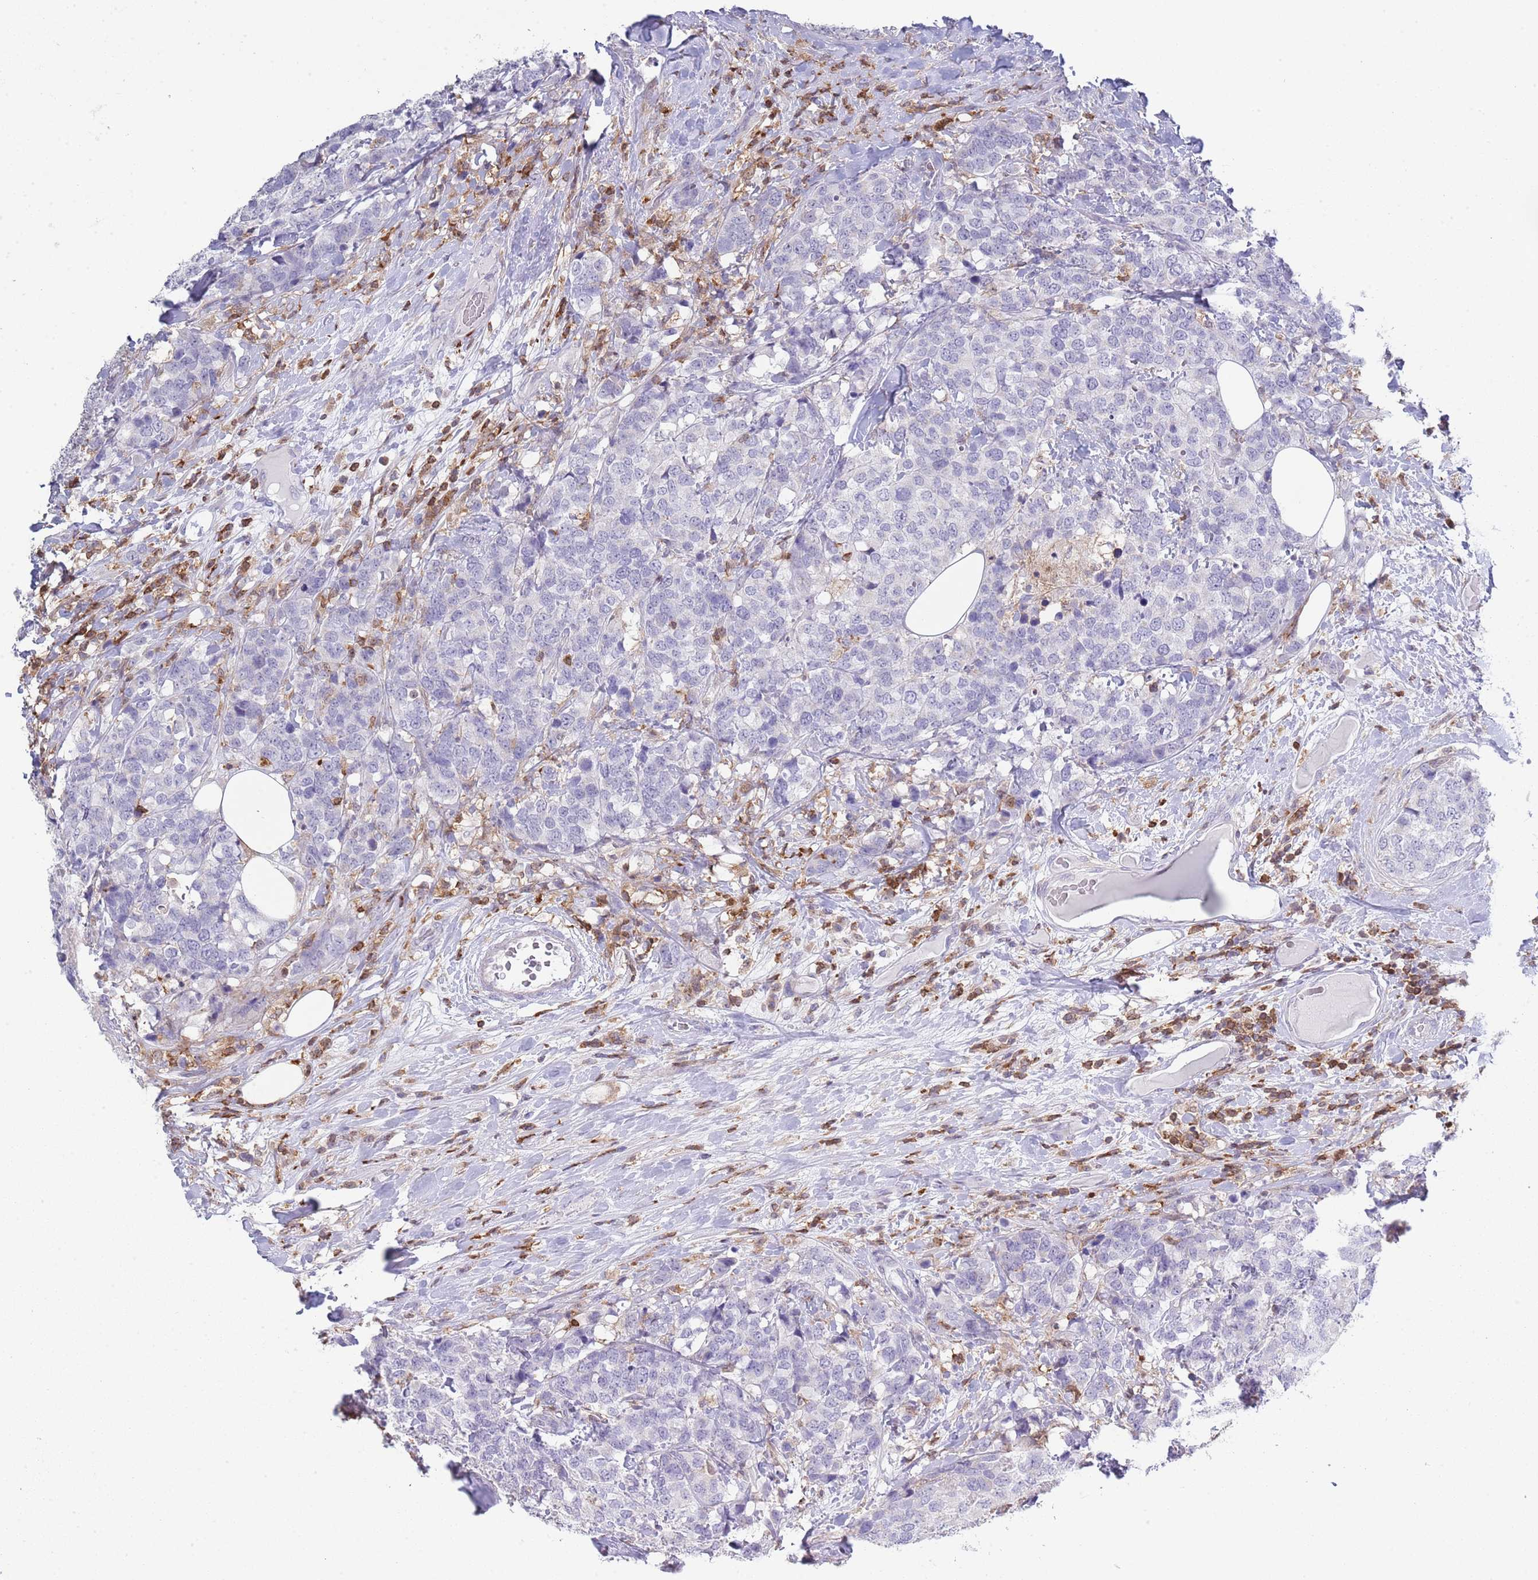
{"staining": {"intensity": "negative", "quantity": "none", "location": "none"}, "tissue": "breast cancer", "cell_type": "Tumor cells", "image_type": "cancer", "snomed": [{"axis": "morphology", "description": "Lobular carcinoma"}, {"axis": "topography", "description": "Breast"}], "caption": "Lobular carcinoma (breast) was stained to show a protein in brown. There is no significant positivity in tumor cells.", "gene": "LPXN", "patient": {"sex": "female", "age": 59}}